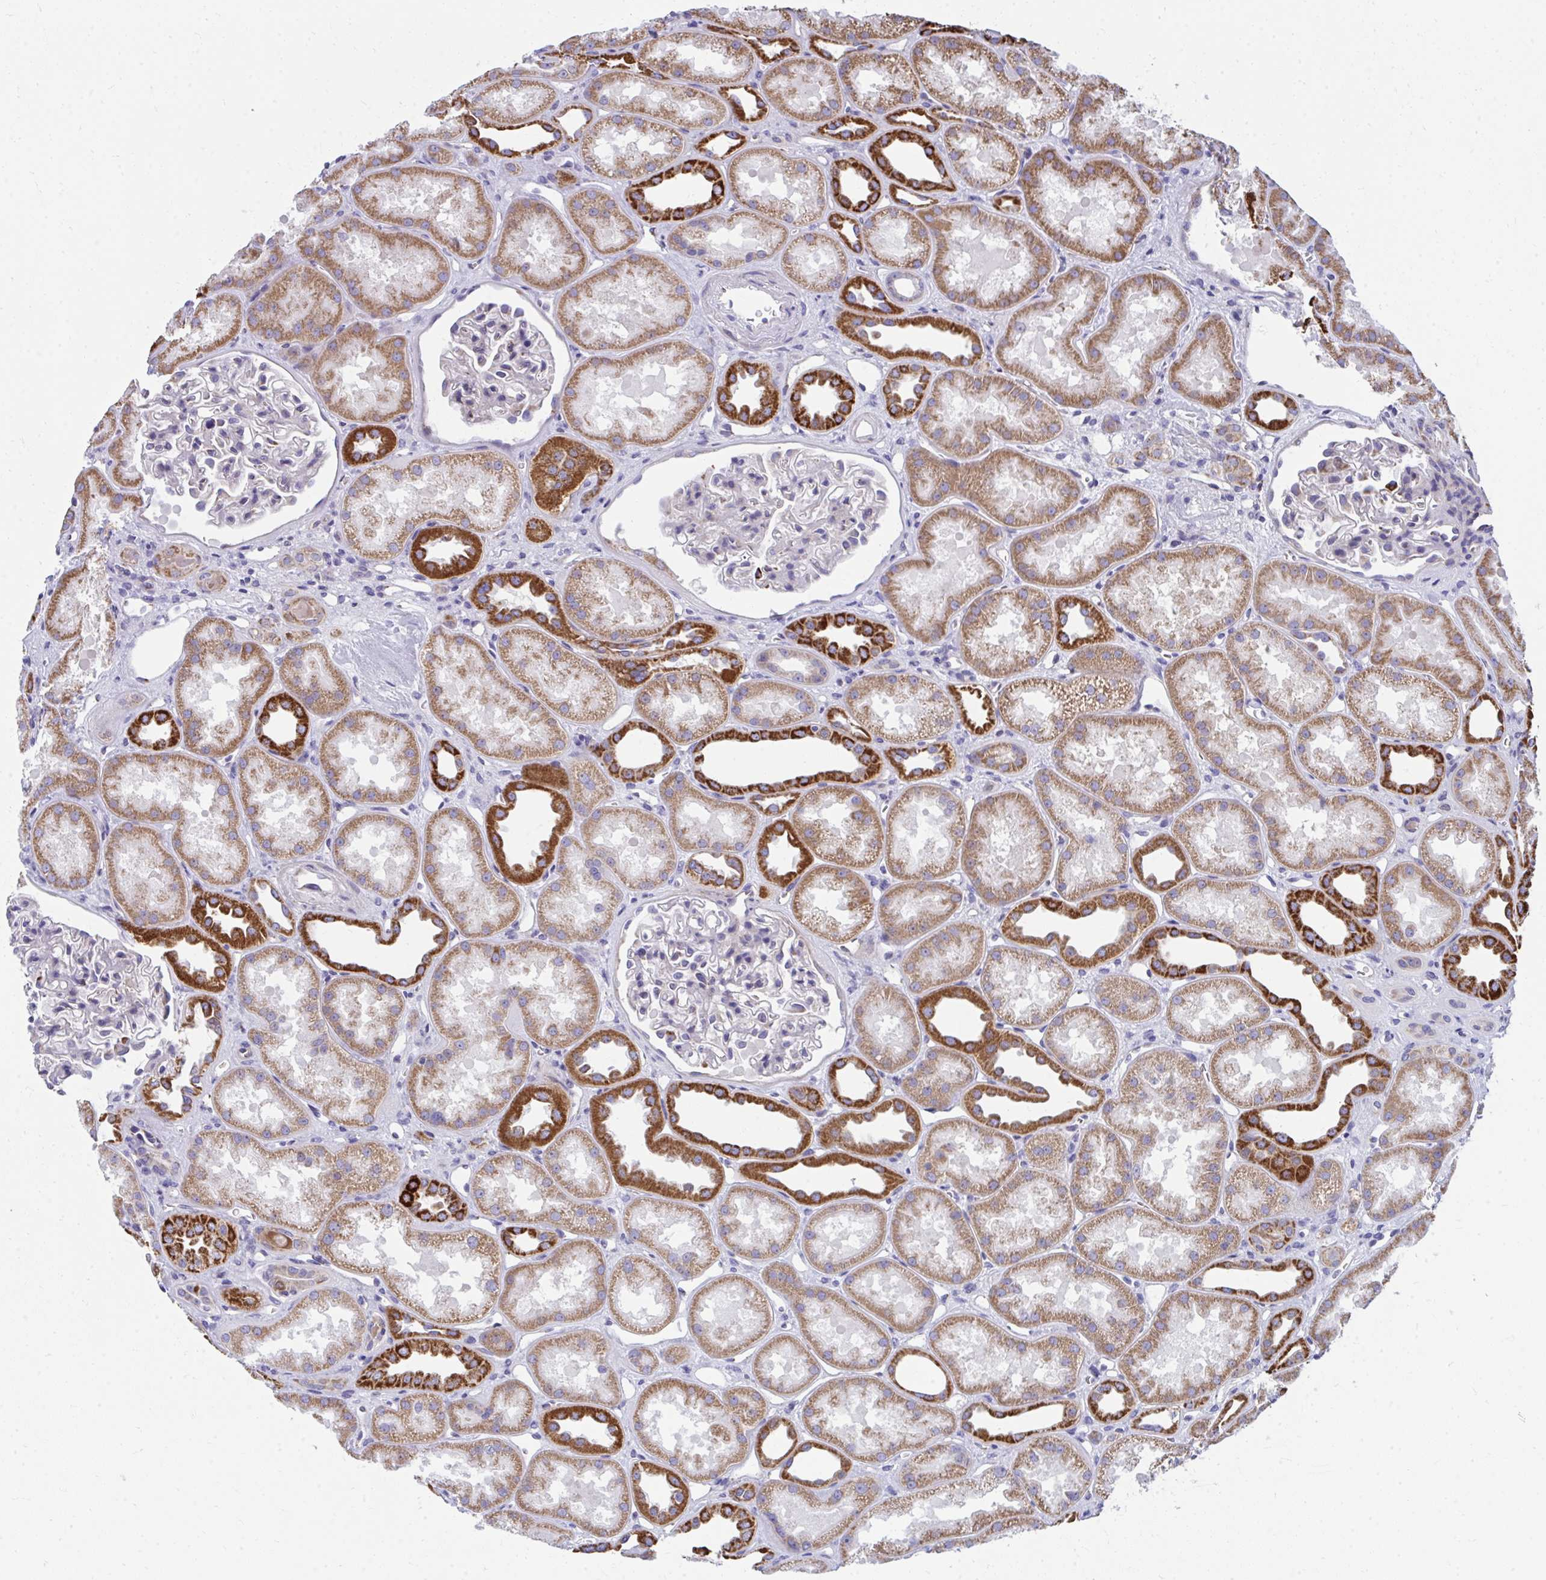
{"staining": {"intensity": "negative", "quantity": "none", "location": "none"}, "tissue": "kidney", "cell_type": "Cells in glomeruli", "image_type": "normal", "snomed": [{"axis": "morphology", "description": "Normal tissue, NOS"}, {"axis": "topography", "description": "Kidney"}], "caption": "This is an immunohistochemistry micrograph of unremarkable human kidney. There is no positivity in cells in glomeruli.", "gene": "IL37", "patient": {"sex": "male", "age": 61}}